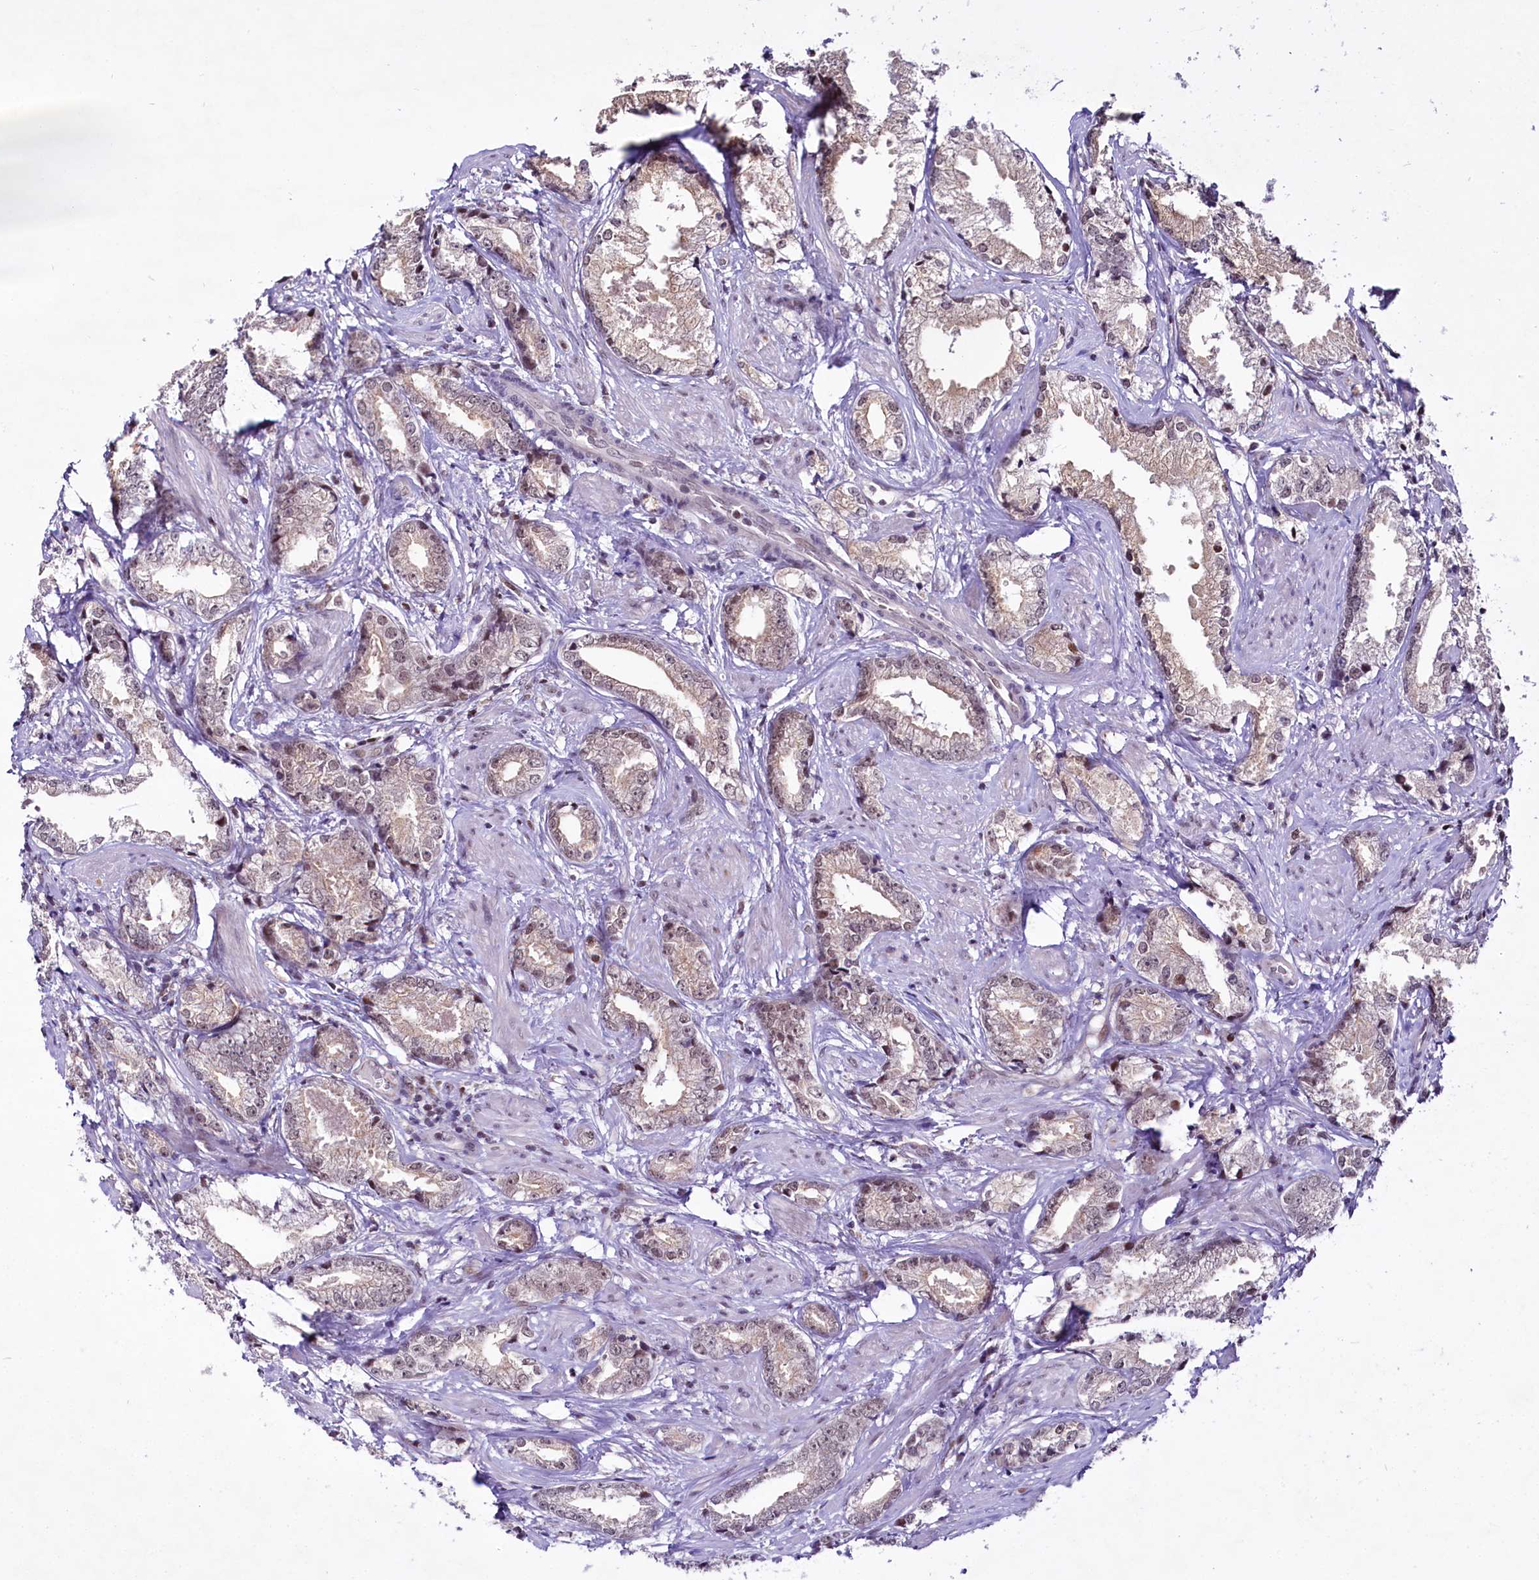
{"staining": {"intensity": "weak", "quantity": "<25%", "location": "nuclear"}, "tissue": "prostate cancer", "cell_type": "Tumor cells", "image_type": "cancer", "snomed": [{"axis": "morphology", "description": "Adenocarcinoma, High grade"}, {"axis": "topography", "description": "Prostate"}], "caption": "There is no significant staining in tumor cells of prostate high-grade adenocarcinoma. The staining was performed using DAB (3,3'-diaminobenzidine) to visualize the protein expression in brown, while the nuclei were stained in blue with hematoxylin (Magnification: 20x).", "gene": "SCAF11", "patient": {"sex": "male", "age": 66}}